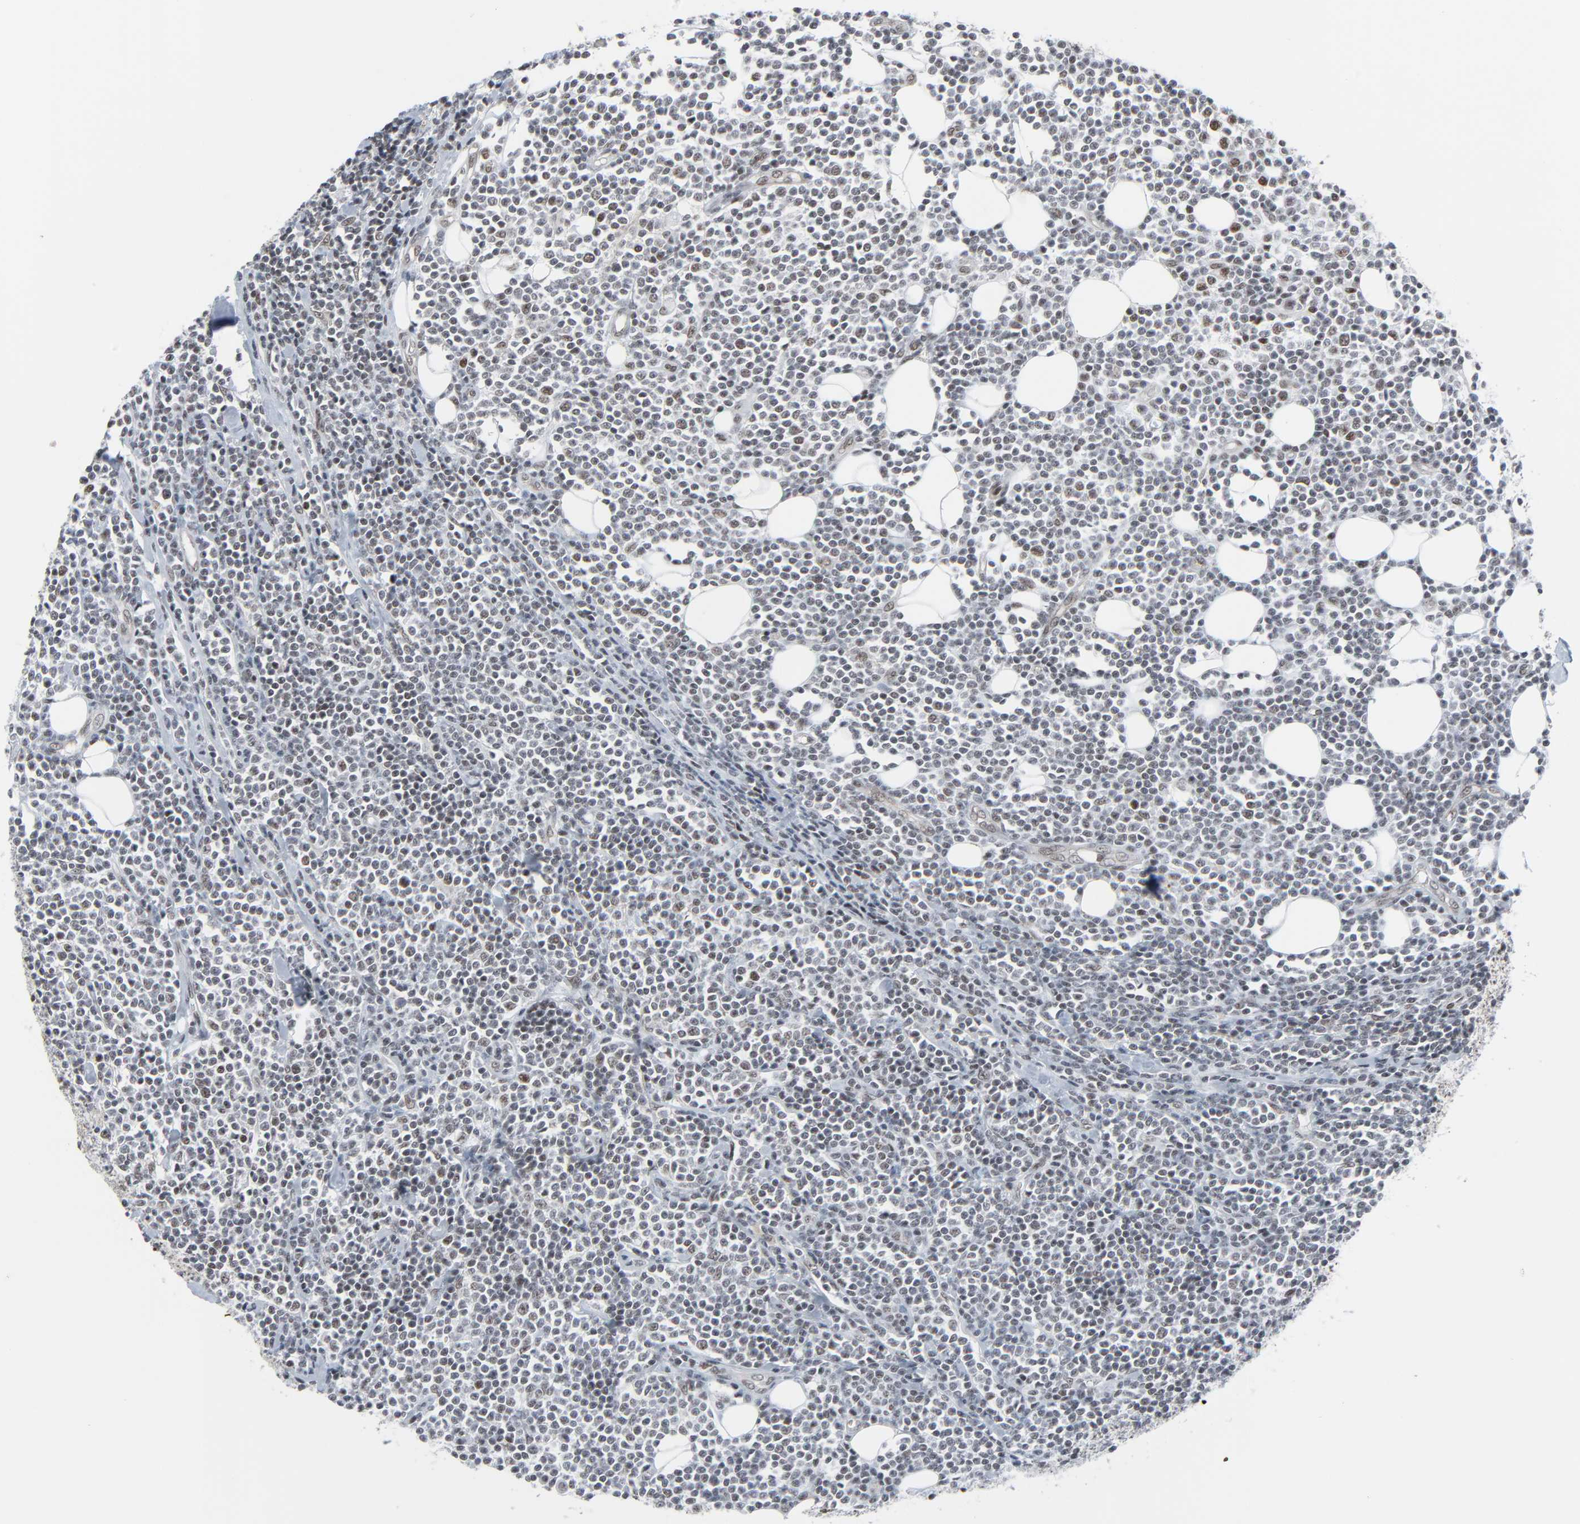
{"staining": {"intensity": "weak", "quantity": "<25%", "location": "nuclear"}, "tissue": "lymphoma", "cell_type": "Tumor cells", "image_type": "cancer", "snomed": [{"axis": "morphology", "description": "Malignant lymphoma, non-Hodgkin's type, Low grade"}, {"axis": "topography", "description": "Soft tissue"}], "caption": "Protein analysis of lymphoma demonstrates no significant staining in tumor cells.", "gene": "FBXO28", "patient": {"sex": "male", "age": 92}}